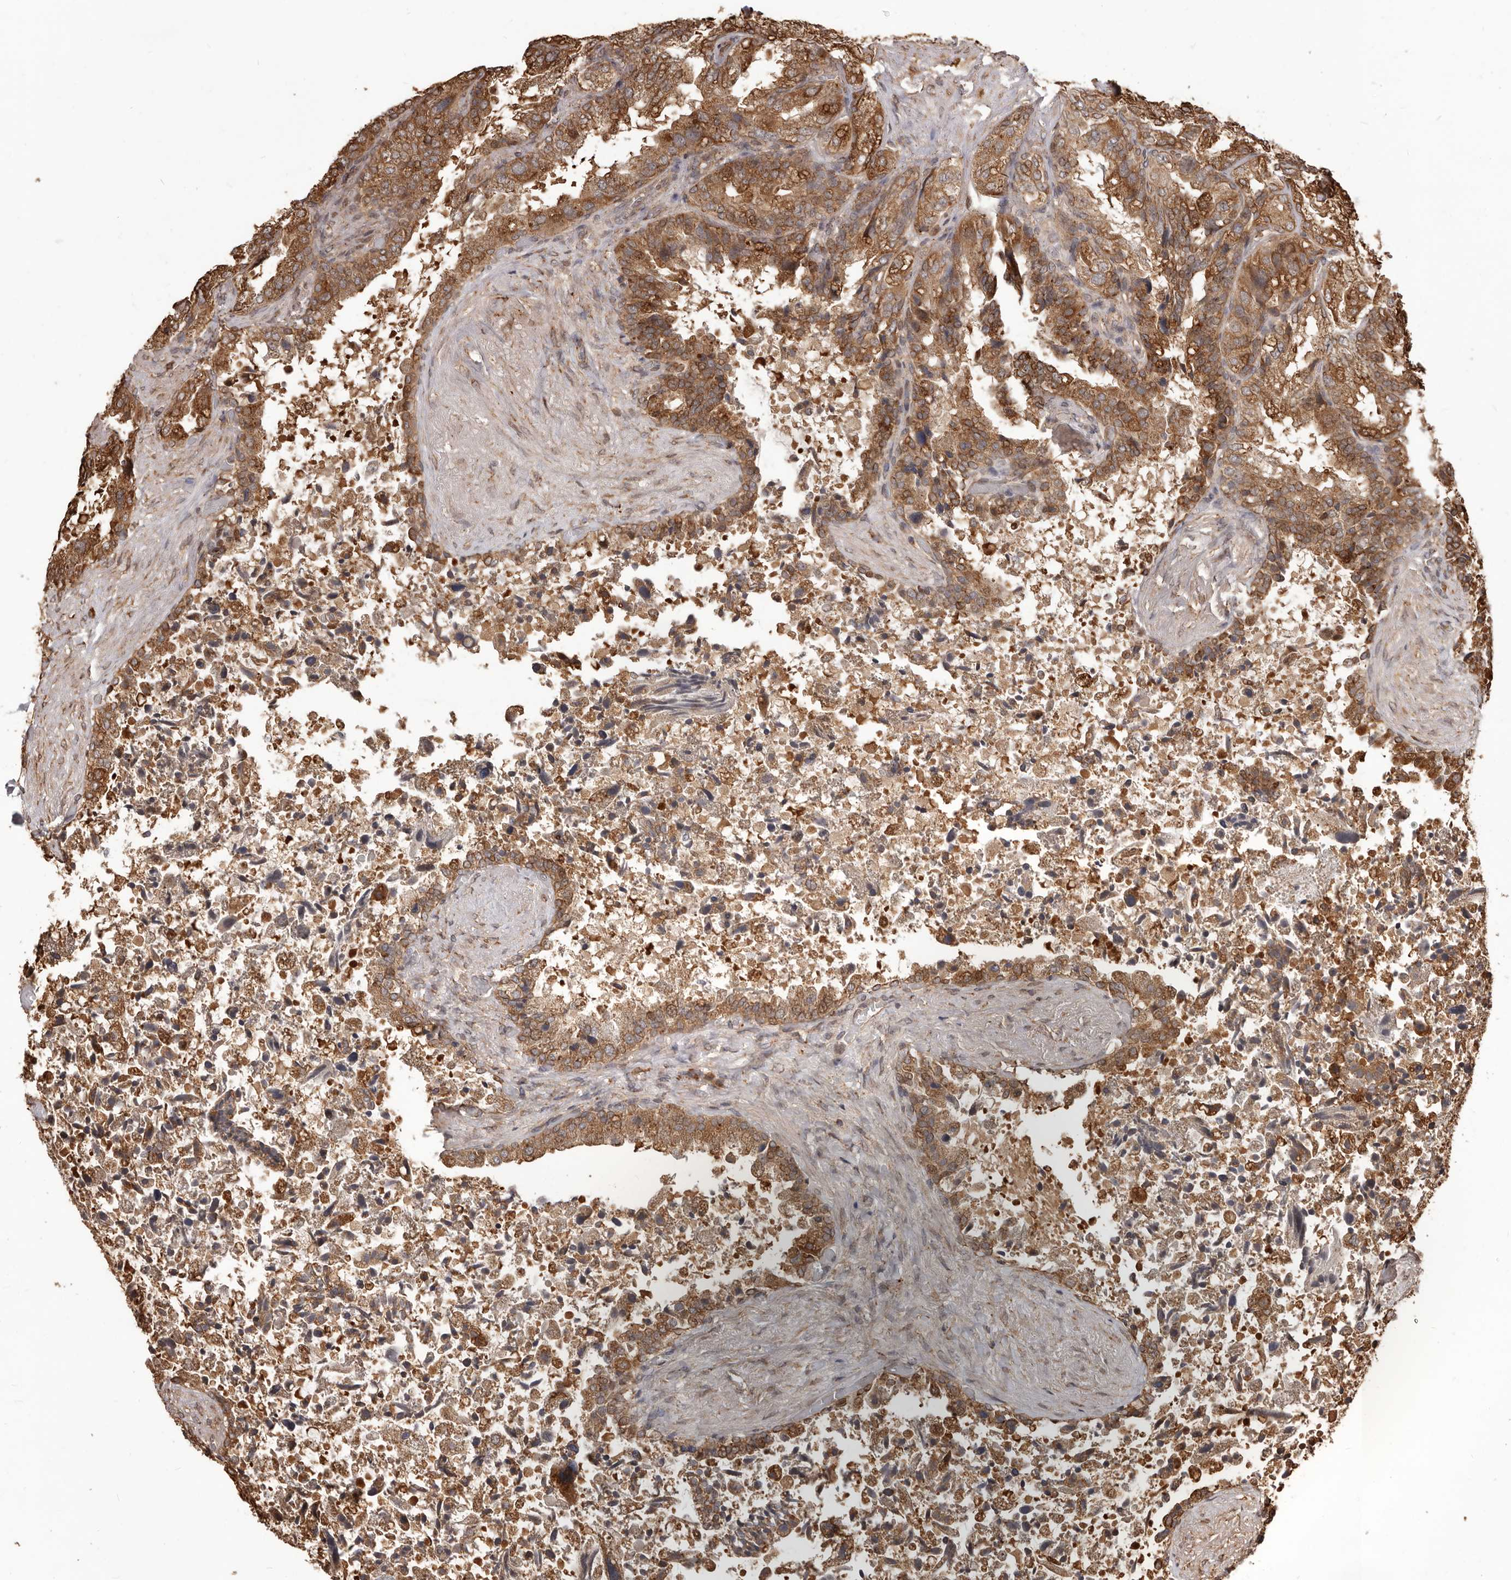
{"staining": {"intensity": "strong", "quantity": ">75%", "location": "cytoplasmic/membranous"}, "tissue": "seminal vesicle", "cell_type": "Glandular cells", "image_type": "normal", "snomed": [{"axis": "morphology", "description": "Normal tissue, NOS"}, {"axis": "topography", "description": "Seminal veicle"}, {"axis": "topography", "description": "Peripheral nerve tissue"}], "caption": "Immunohistochemical staining of unremarkable seminal vesicle reveals >75% levels of strong cytoplasmic/membranous protein positivity in about >75% of glandular cells. (Brightfield microscopy of DAB IHC at high magnification).", "gene": "MTO1", "patient": {"sex": "male", "age": 63}}